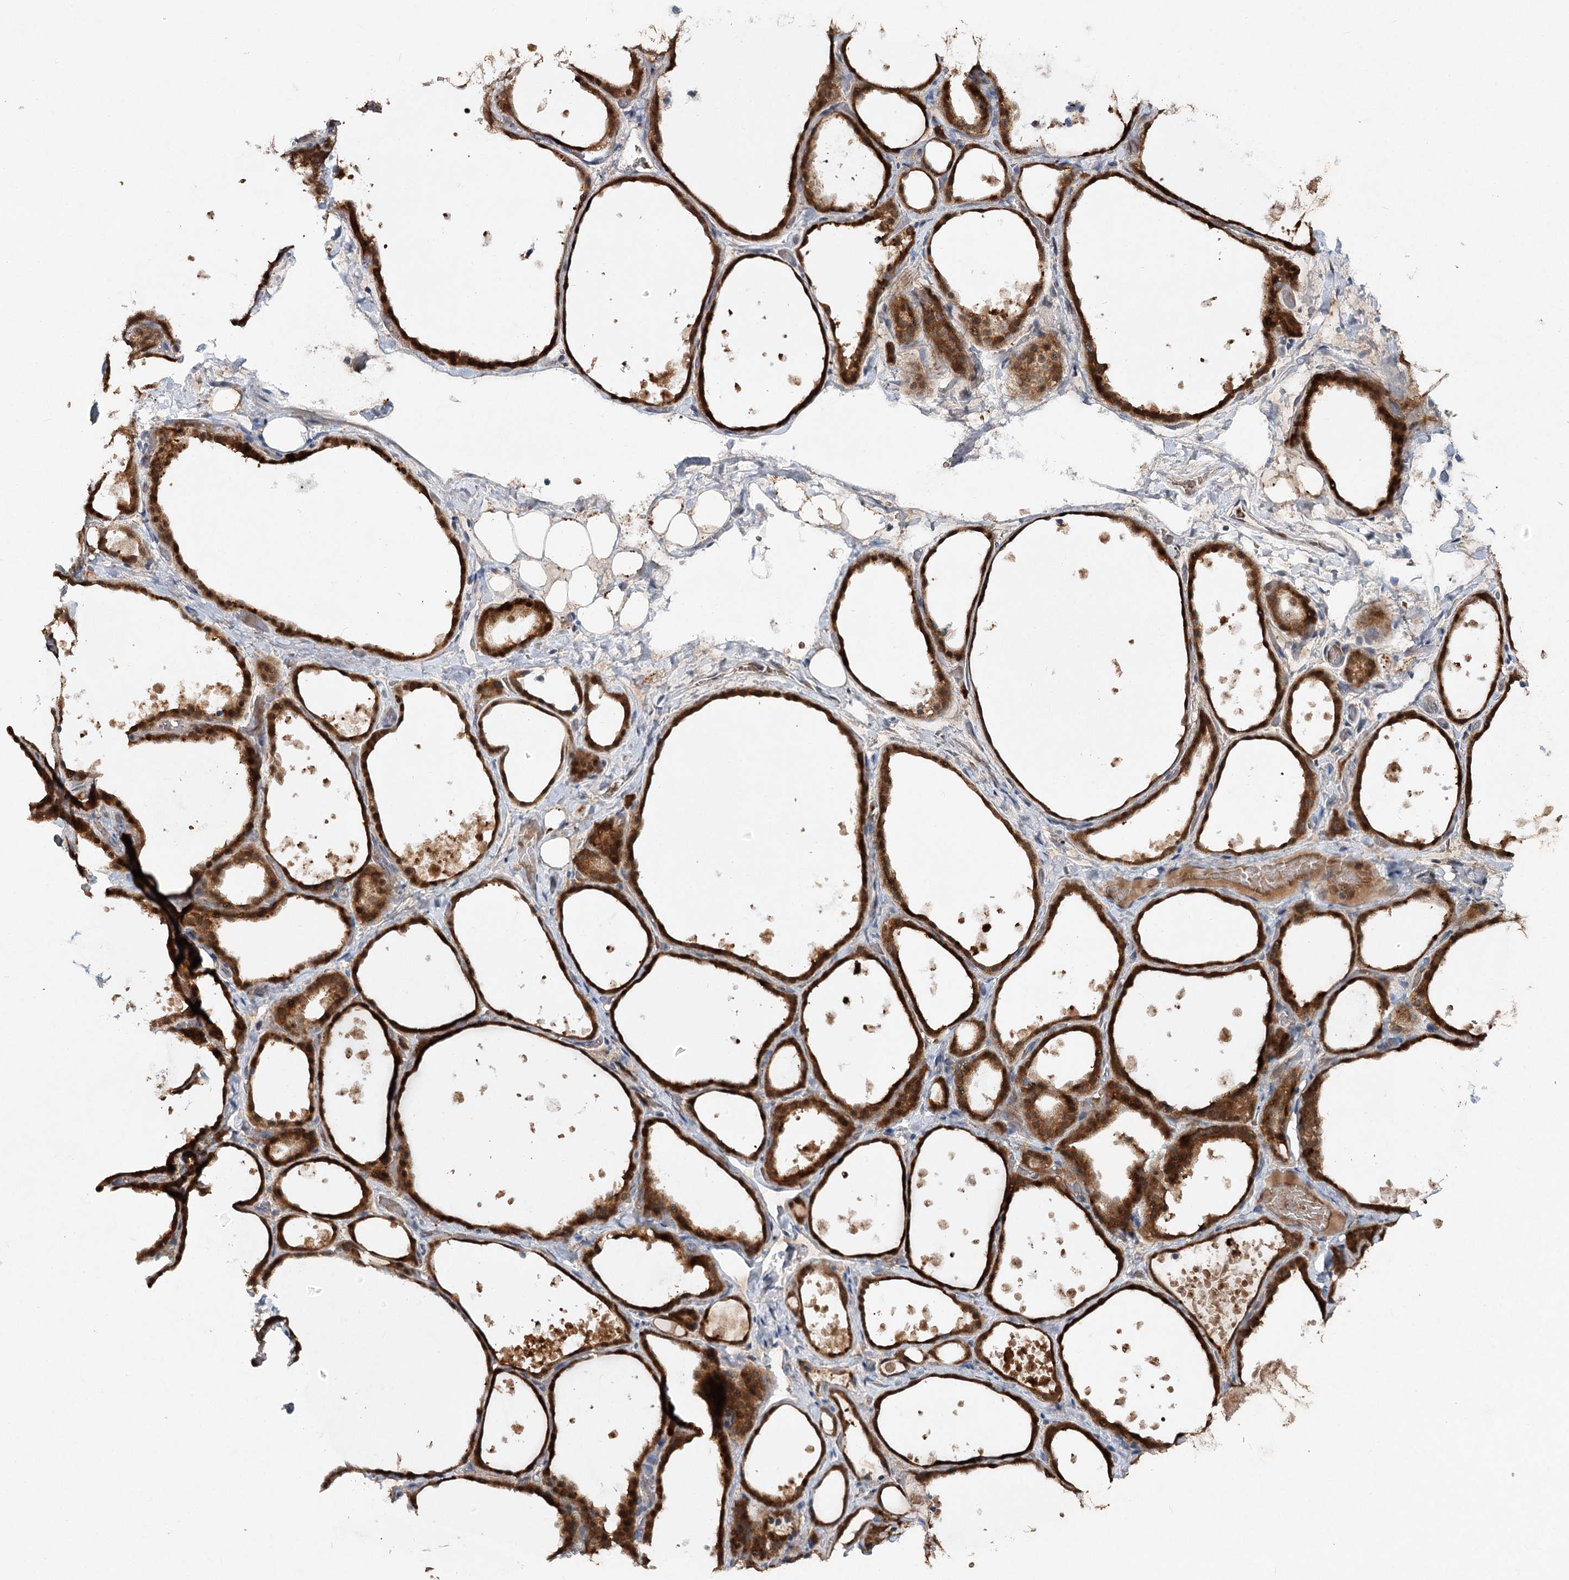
{"staining": {"intensity": "strong", "quantity": ">75%", "location": "cytoplasmic/membranous"}, "tissue": "thyroid gland", "cell_type": "Glandular cells", "image_type": "normal", "snomed": [{"axis": "morphology", "description": "Normal tissue, NOS"}, {"axis": "topography", "description": "Thyroid gland"}], "caption": "Immunohistochemical staining of benign thyroid gland shows strong cytoplasmic/membranous protein expression in approximately >75% of glandular cells.", "gene": "PYROXD2", "patient": {"sex": "female", "age": 44}}